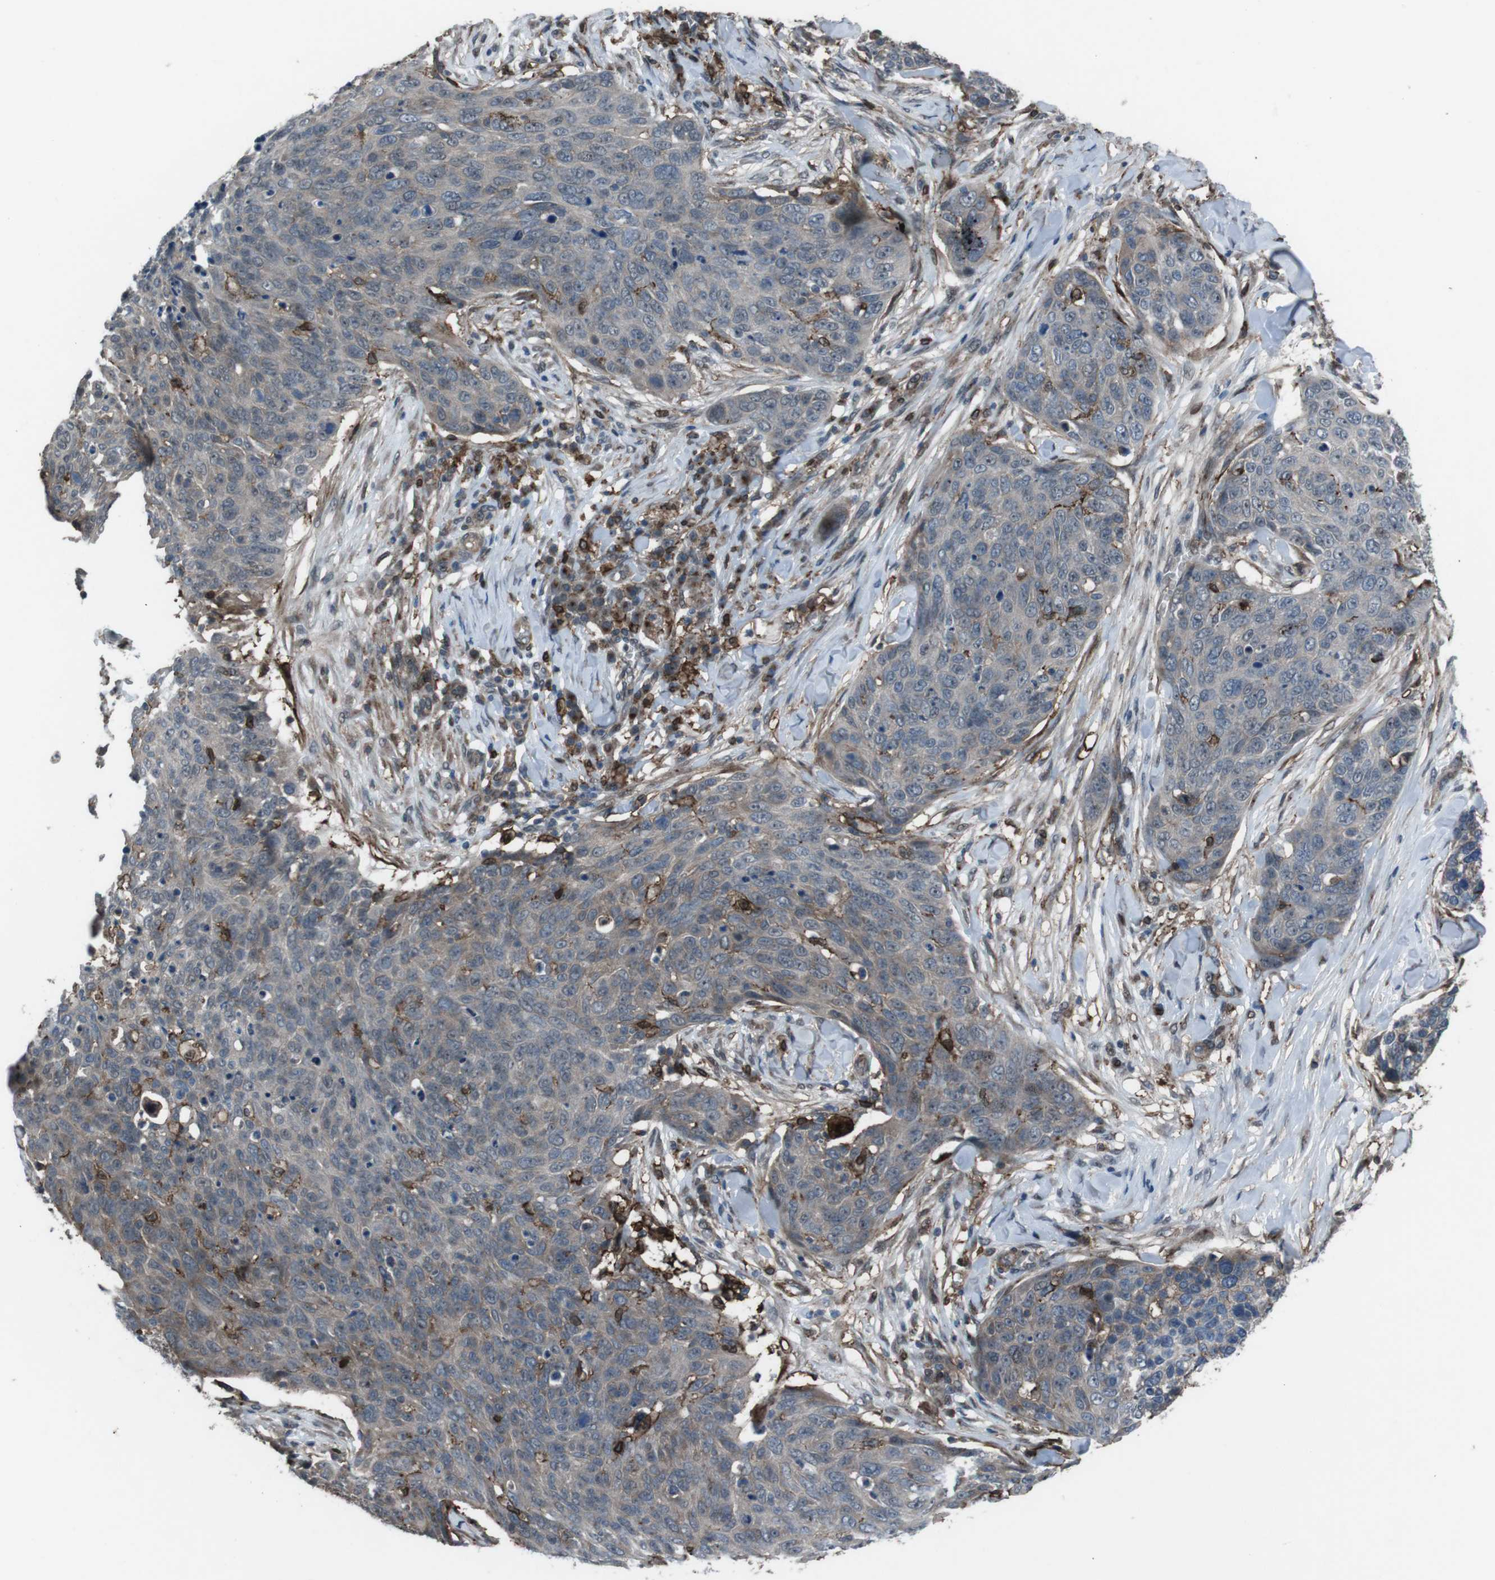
{"staining": {"intensity": "weak", "quantity": ">75%", "location": "cytoplasmic/membranous"}, "tissue": "skin cancer", "cell_type": "Tumor cells", "image_type": "cancer", "snomed": [{"axis": "morphology", "description": "Squamous cell carcinoma in situ, NOS"}, {"axis": "morphology", "description": "Squamous cell carcinoma, NOS"}, {"axis": "topography", "description": "Skin"}], "caption": "Approximately >75% of tumor cells in human squamous cell carcinoma in situ (skin) exhibit weak cytoplasmic/membranous protein staining as visualized by brown immunohistochemical staining.", "gene": "GDF10", "patient": {"sex": "male", "age": 93}}